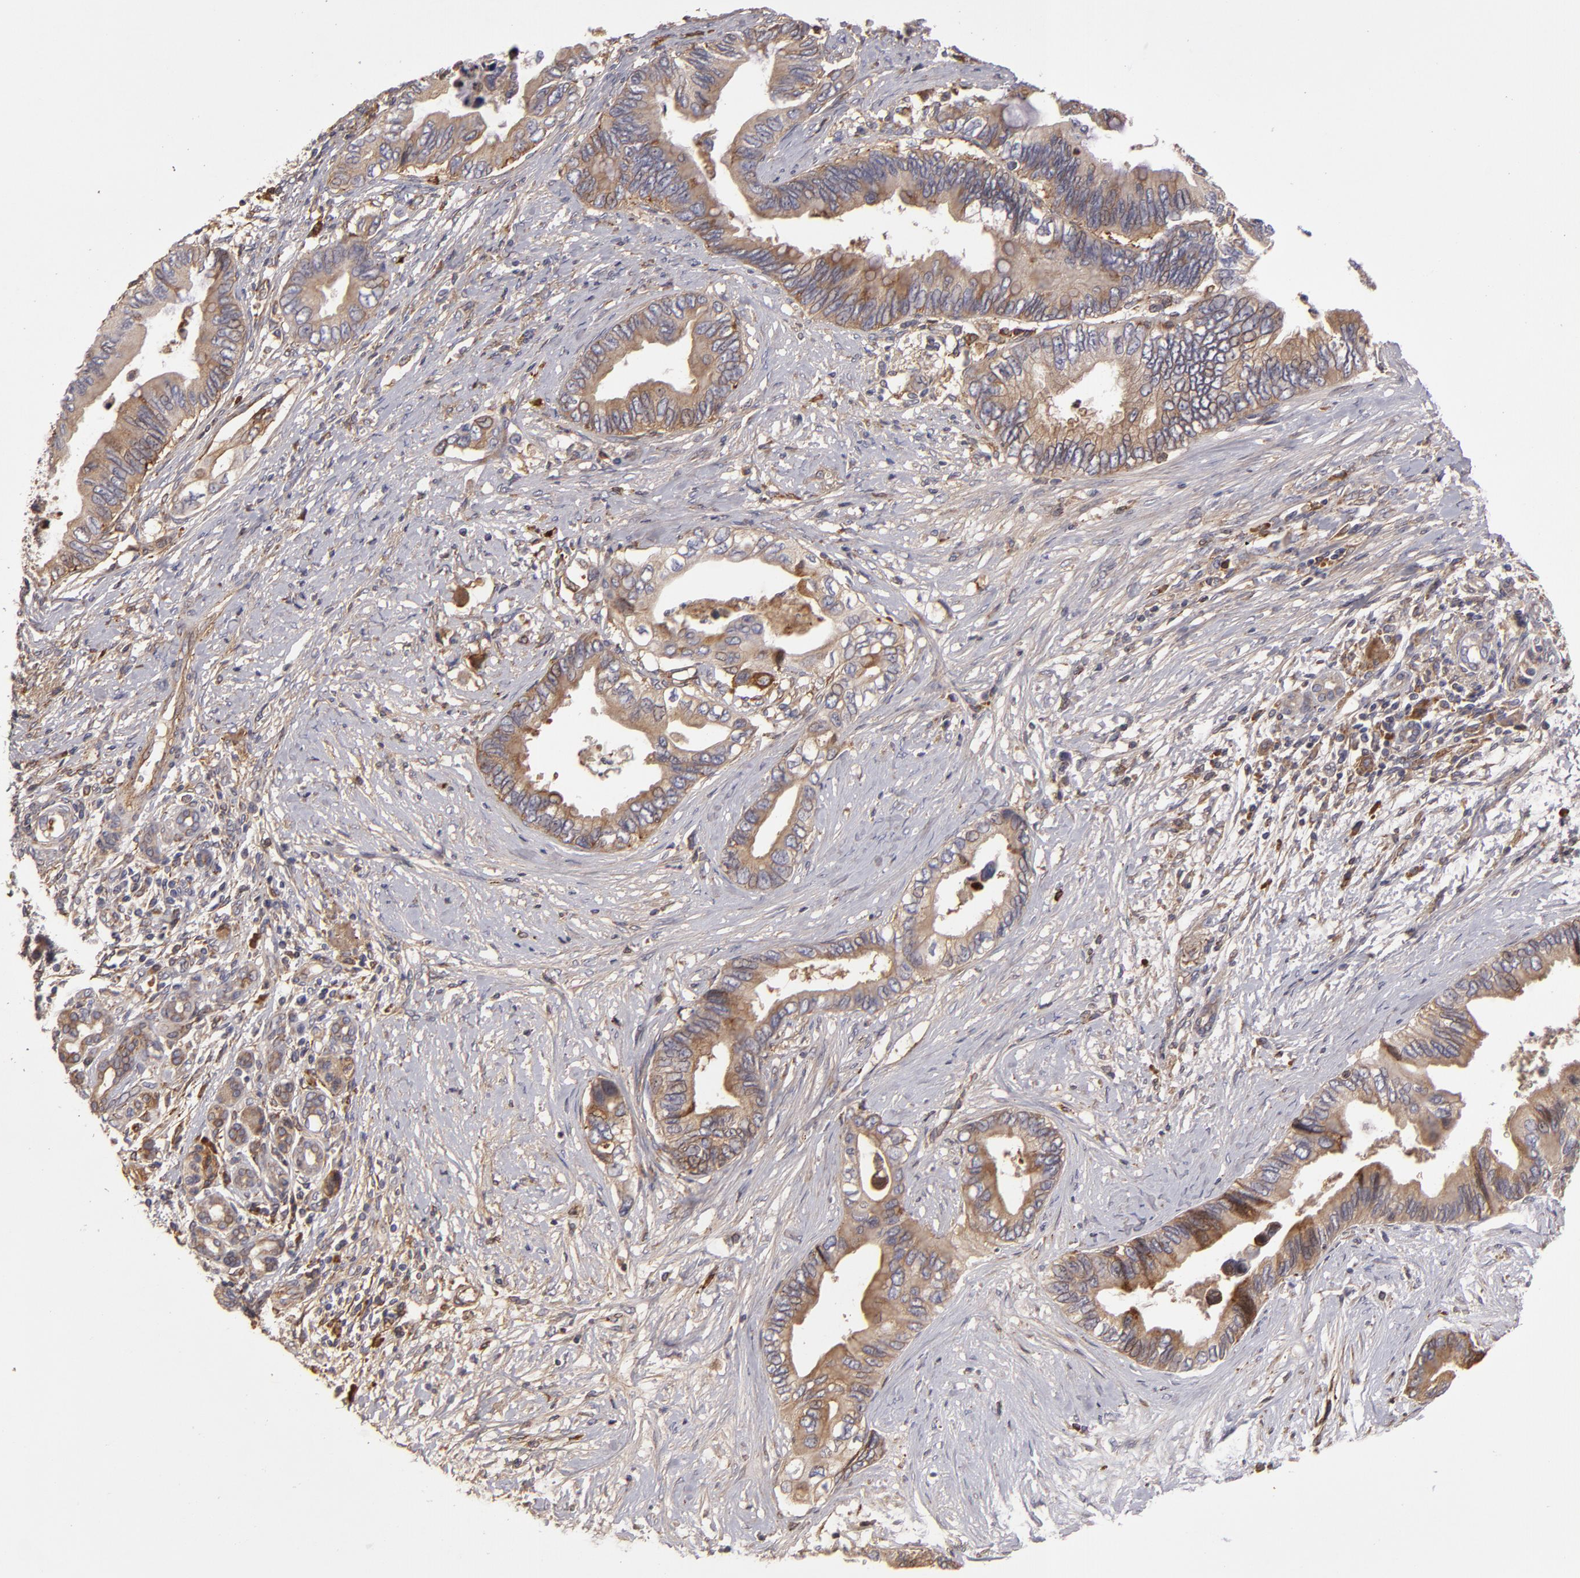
{"staining": {"intensity": "moderate", "quantity": ">75%", "location": "cytoplasmic/membranous"}, "tissue": "pancreatic cancer", "cell_type": "Tumor cells", "image_type": "cancer", "snomed": [{"axis": "morphology", "description": "Adenocarcinoma, NOS"}, {"axis": "topography", "description": "Pancreas"}], "caption": "Brown immunohistochemical staining in human adenocarcinoma (pancreatic) exhibits moderate cytoplasmic/membranous staining in approximately >75% of tumor cells.", "gene": "CFB", "patient": {"sex": "female", "age": 66}}